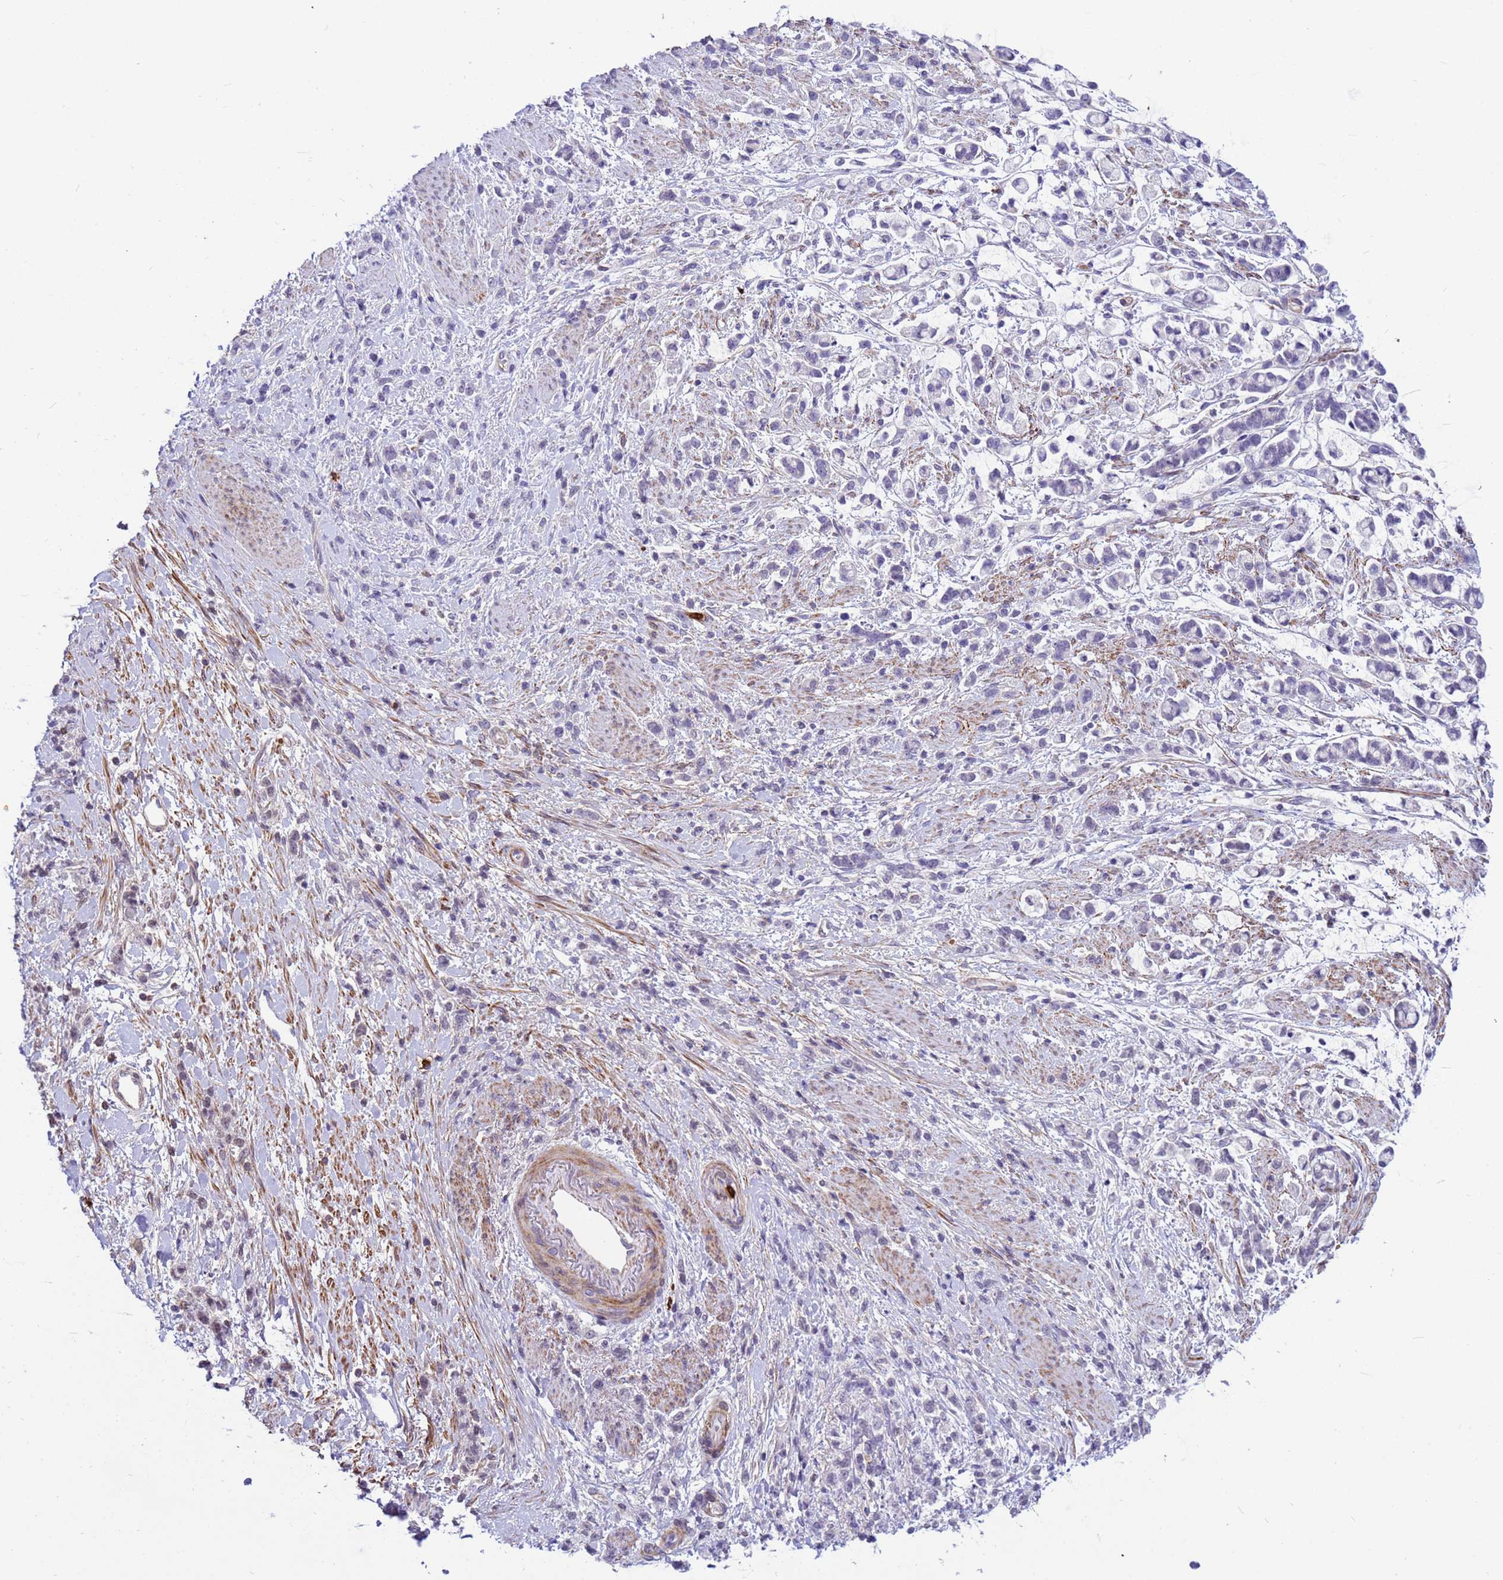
{"staining": {"intensity": "negative", "quantity": "none", "location": "none"}, "tissue": "stomach cancer", "cell_type": "Tumor cells", "image_type": "cancer", "snomed": [{"axis": "morphology", "description": "Adenocarcinoma, NOS"}, {"axis": "topography", "description": "Stomach"}], "caption": "Human adenocarcinoma (stomach) stained for a protein using immunohistochemistry reveals no staining in tumor cells.", "gene": "ORM1", "patient": {"sex": "female", "age": 60}}